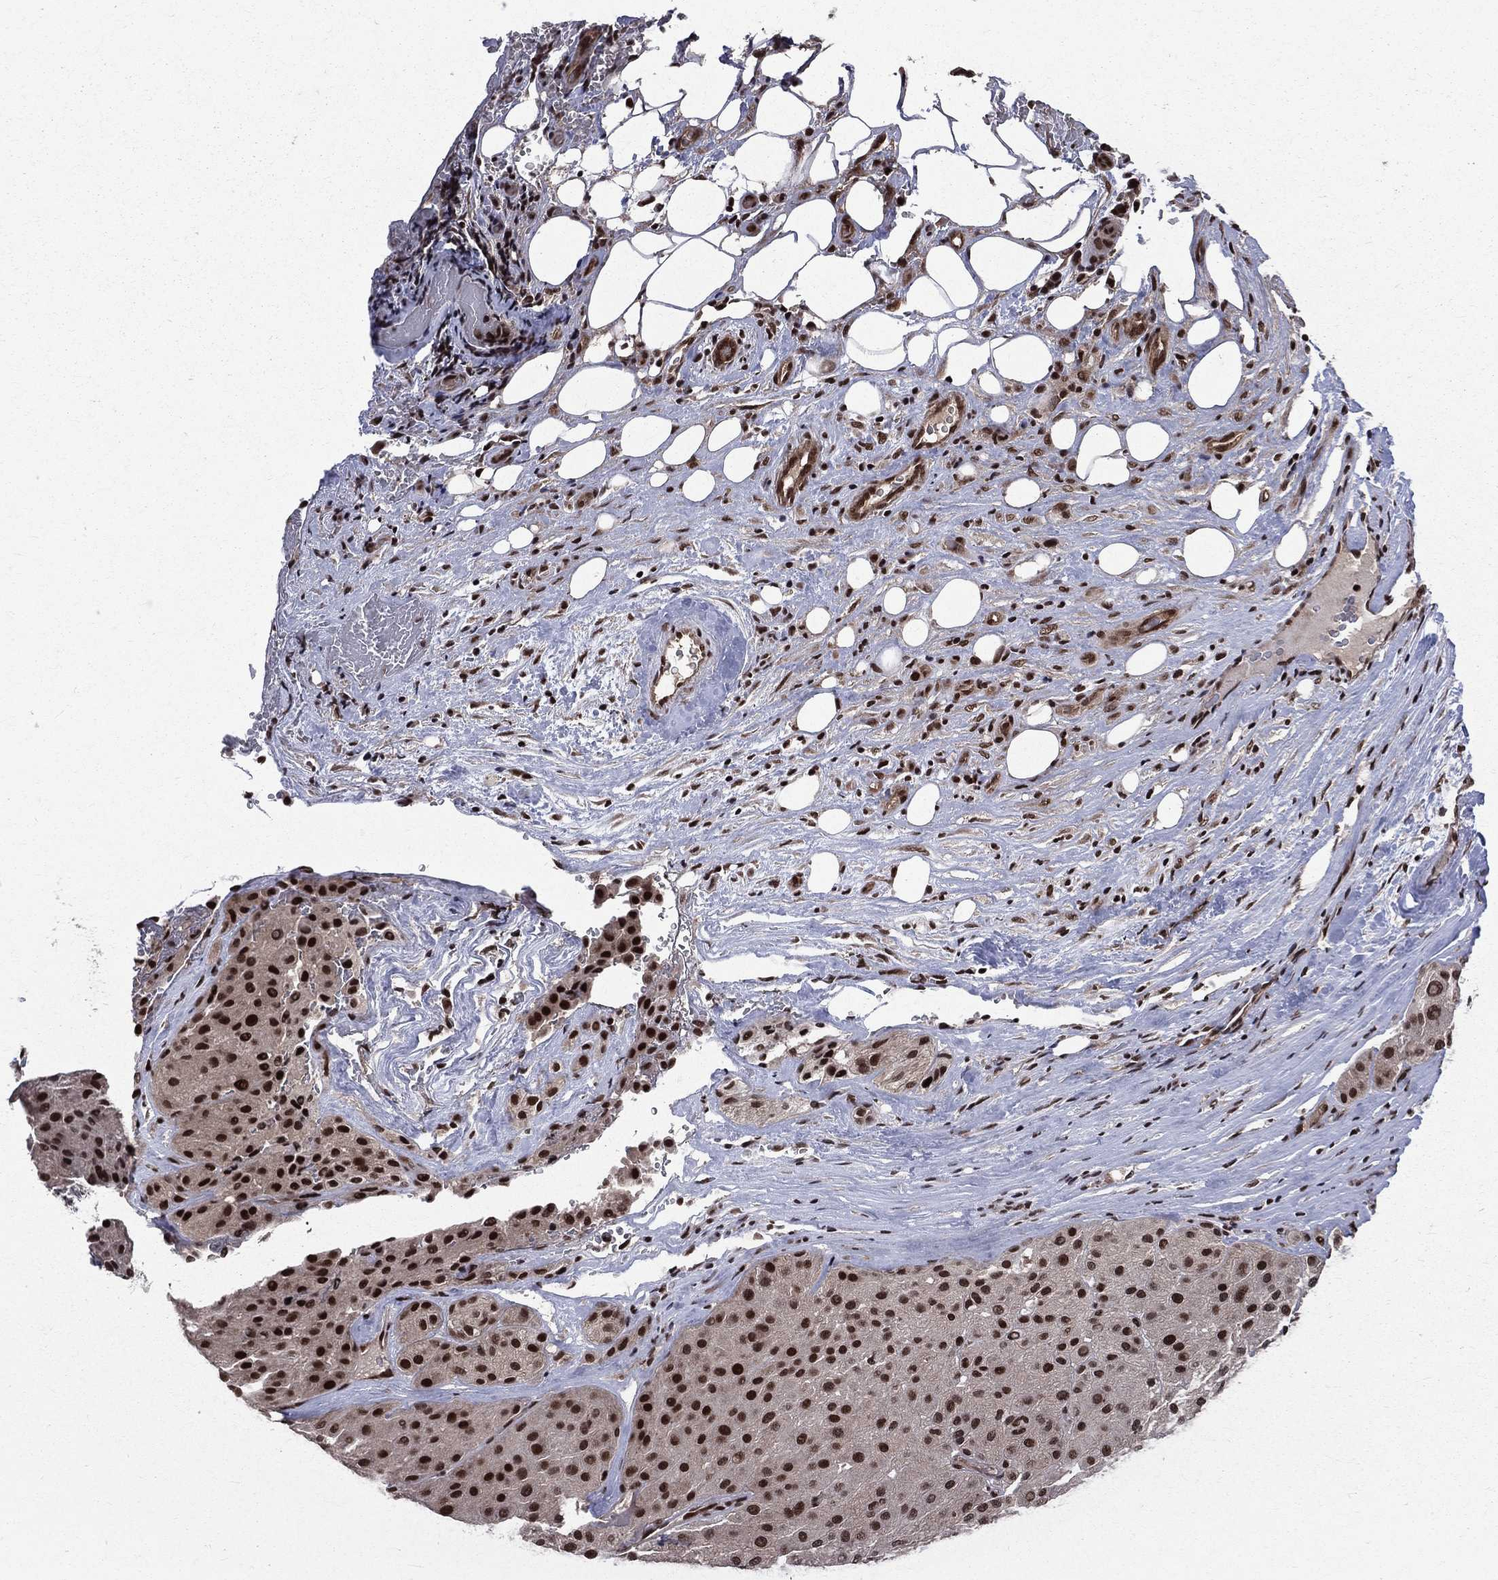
{"staining": {"intensity": "strong", "quantity": ">75%", "location": "nuclear"}, "tissue": "melanoma", "cell_type": "Tumor cells", "image_type": "cancer", "snomed": [{"axis": "morphology", "description": "Malignant melanoma, Metastatic site"}, {"axis": "topography", "description": "Smooth muscle"}], "caption": "Immunohistochemical staining of human melanoma demonstrates high levels of strong nuclear positivity in approximately >75% of tumor cells. (IHC, brightfield microscopy, high magnification).", "gene": "SMC3", "patient": {"sex": "male", "age": 41}}